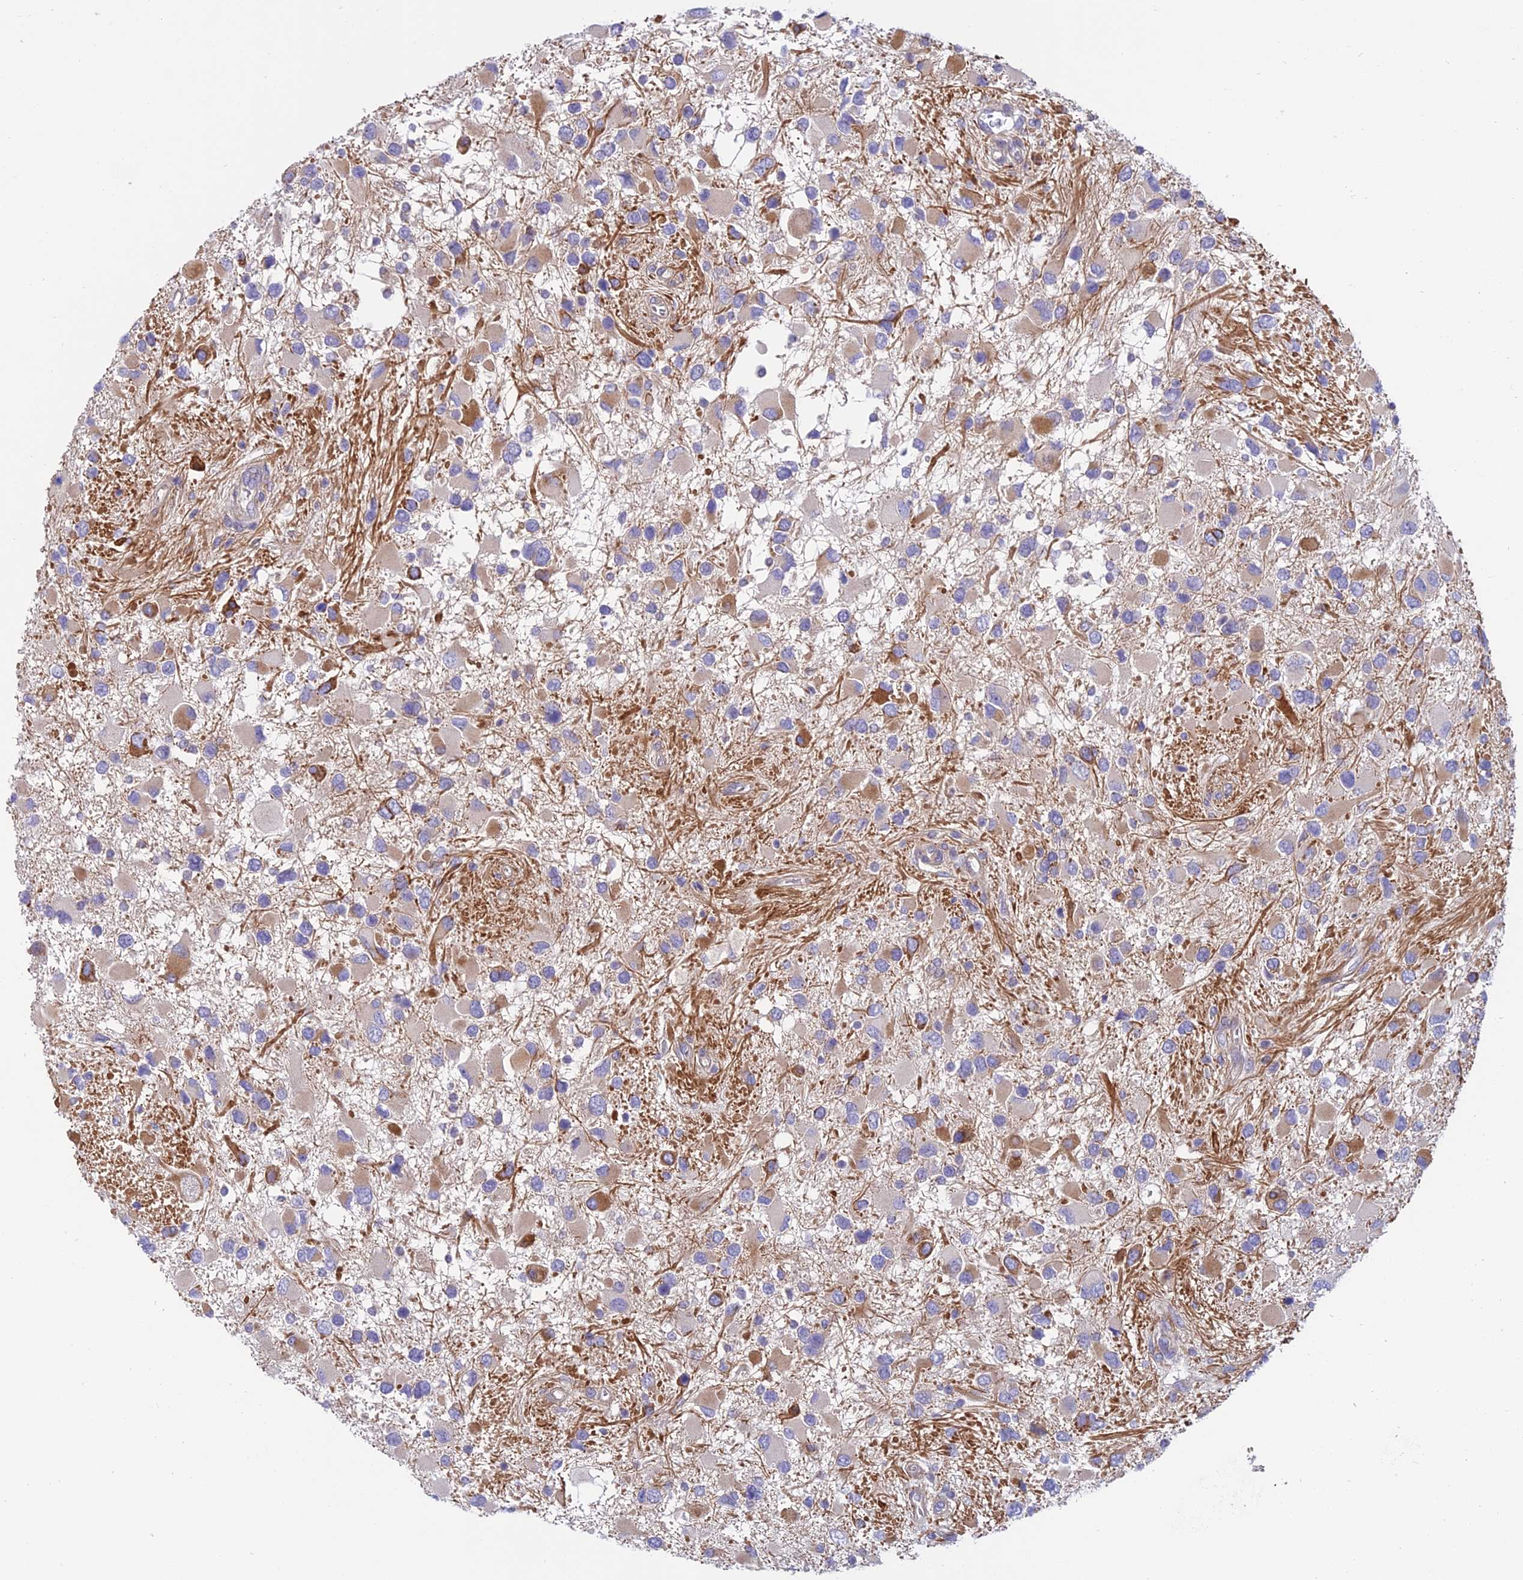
{"staining": {"intensity": "moderate", "quantity": "<25%", "location": "cytoplasmic/membranous"}, "tissue": "glioma", "cell_type": "Tumor cells", "image_type": "cancer", "snomed": [{"axis": "morphology", "description": "Glioma, malignant, High grade"}, {"axis": "topography", "description": "Brain"}], "caption": "Glioma stained with a protein marker shows moderate staining in tumor cells.", "gene": "DUS2", "patient": {"sex": "male", "age": 53}}